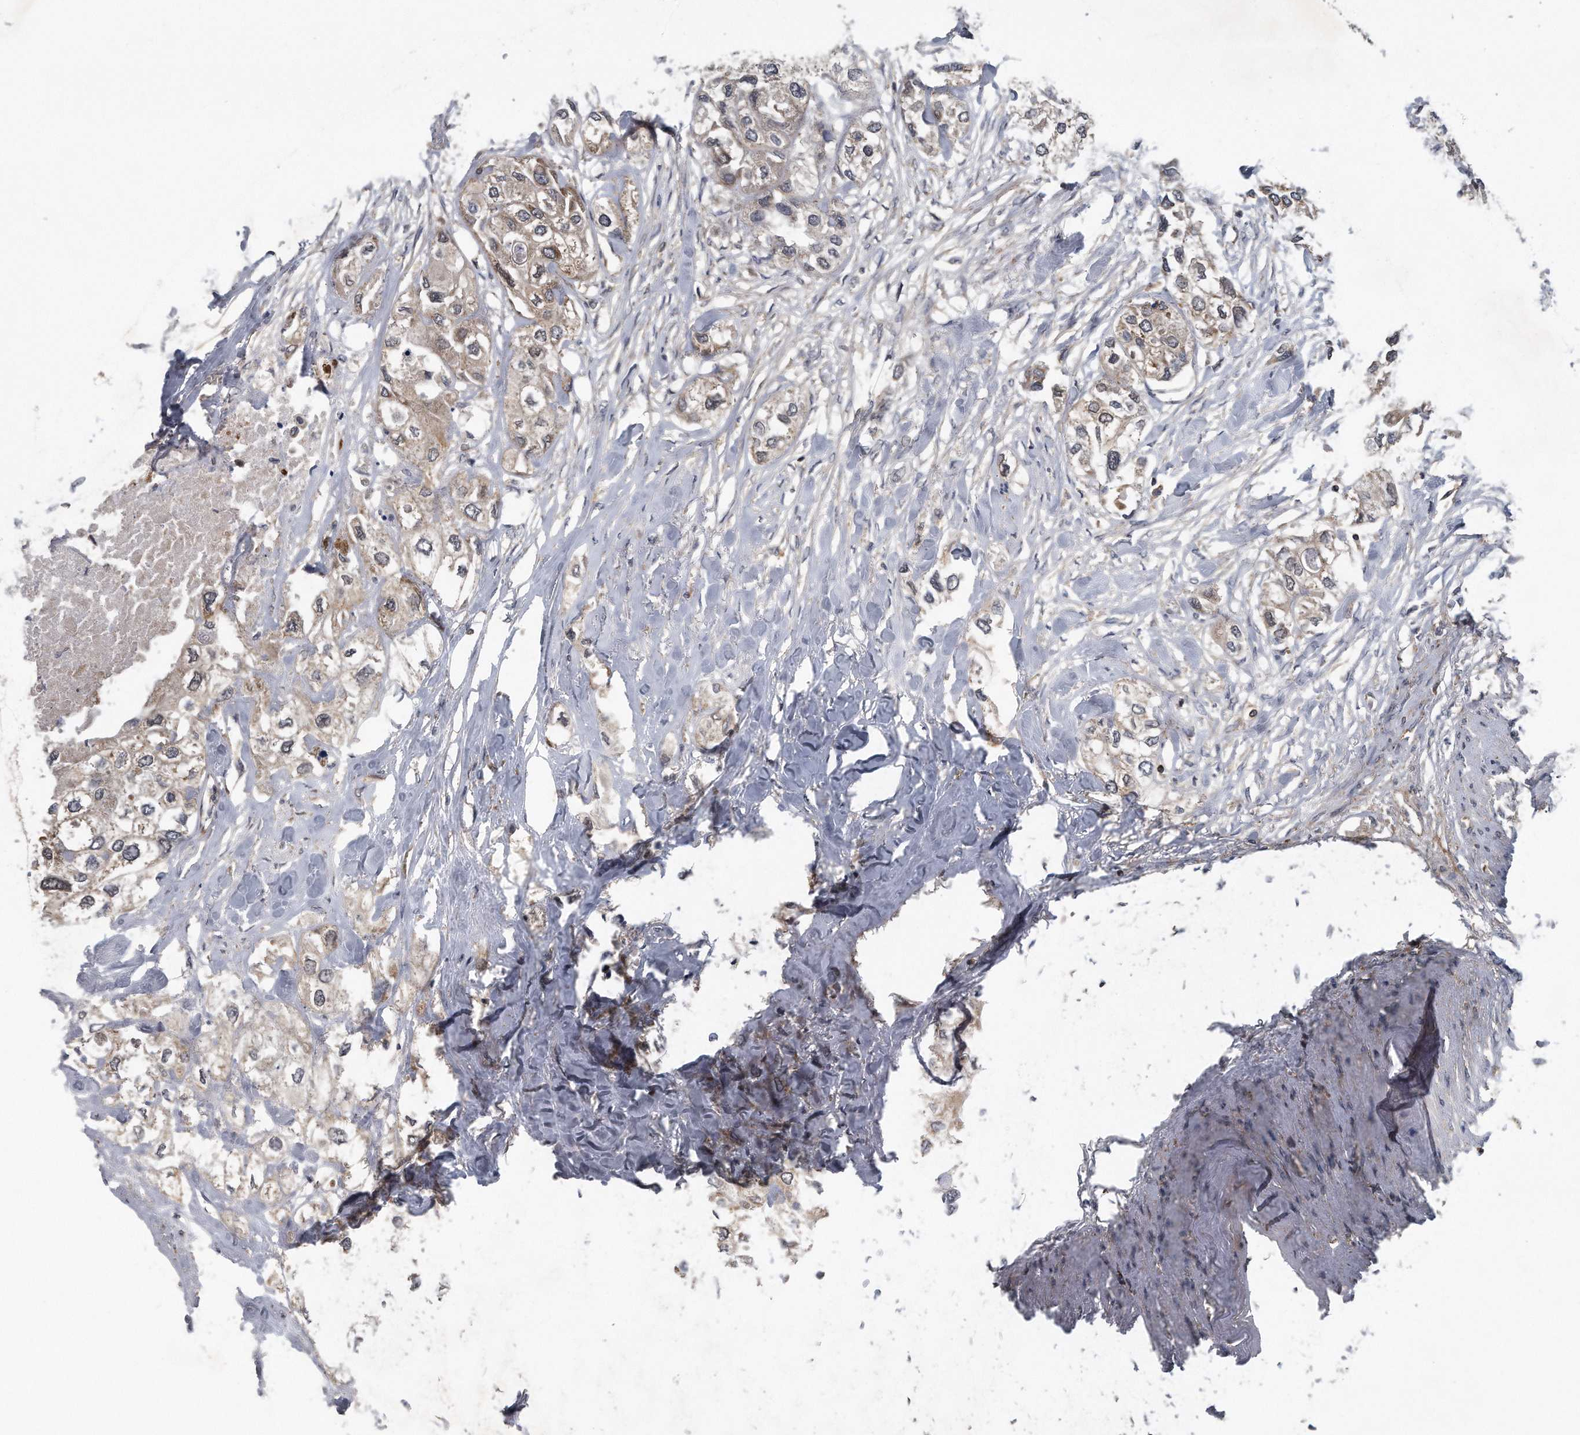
{"staining": {"intensity": "weak", "quantity": "25%-75%", "location": "cytoplasmic/membranous"}, "tissue": "urothelial cancer", "cell_type": "Tumor cells", "image_type": "cancer", "snomed": [{"axis": "morphology", "description": "Urothelial carcinoma, High grade"}, {"axis": "topography", "description": "Urinary bladder"}], "caption": "Brown immunohistochemical staining in urothelial cancer demonstrates weak cytoplasmic/membranous staining in approximately 25%-75% of tumor cells.", "gene": "ALPK2", "patient": {"sex": "male", "age": 64}}